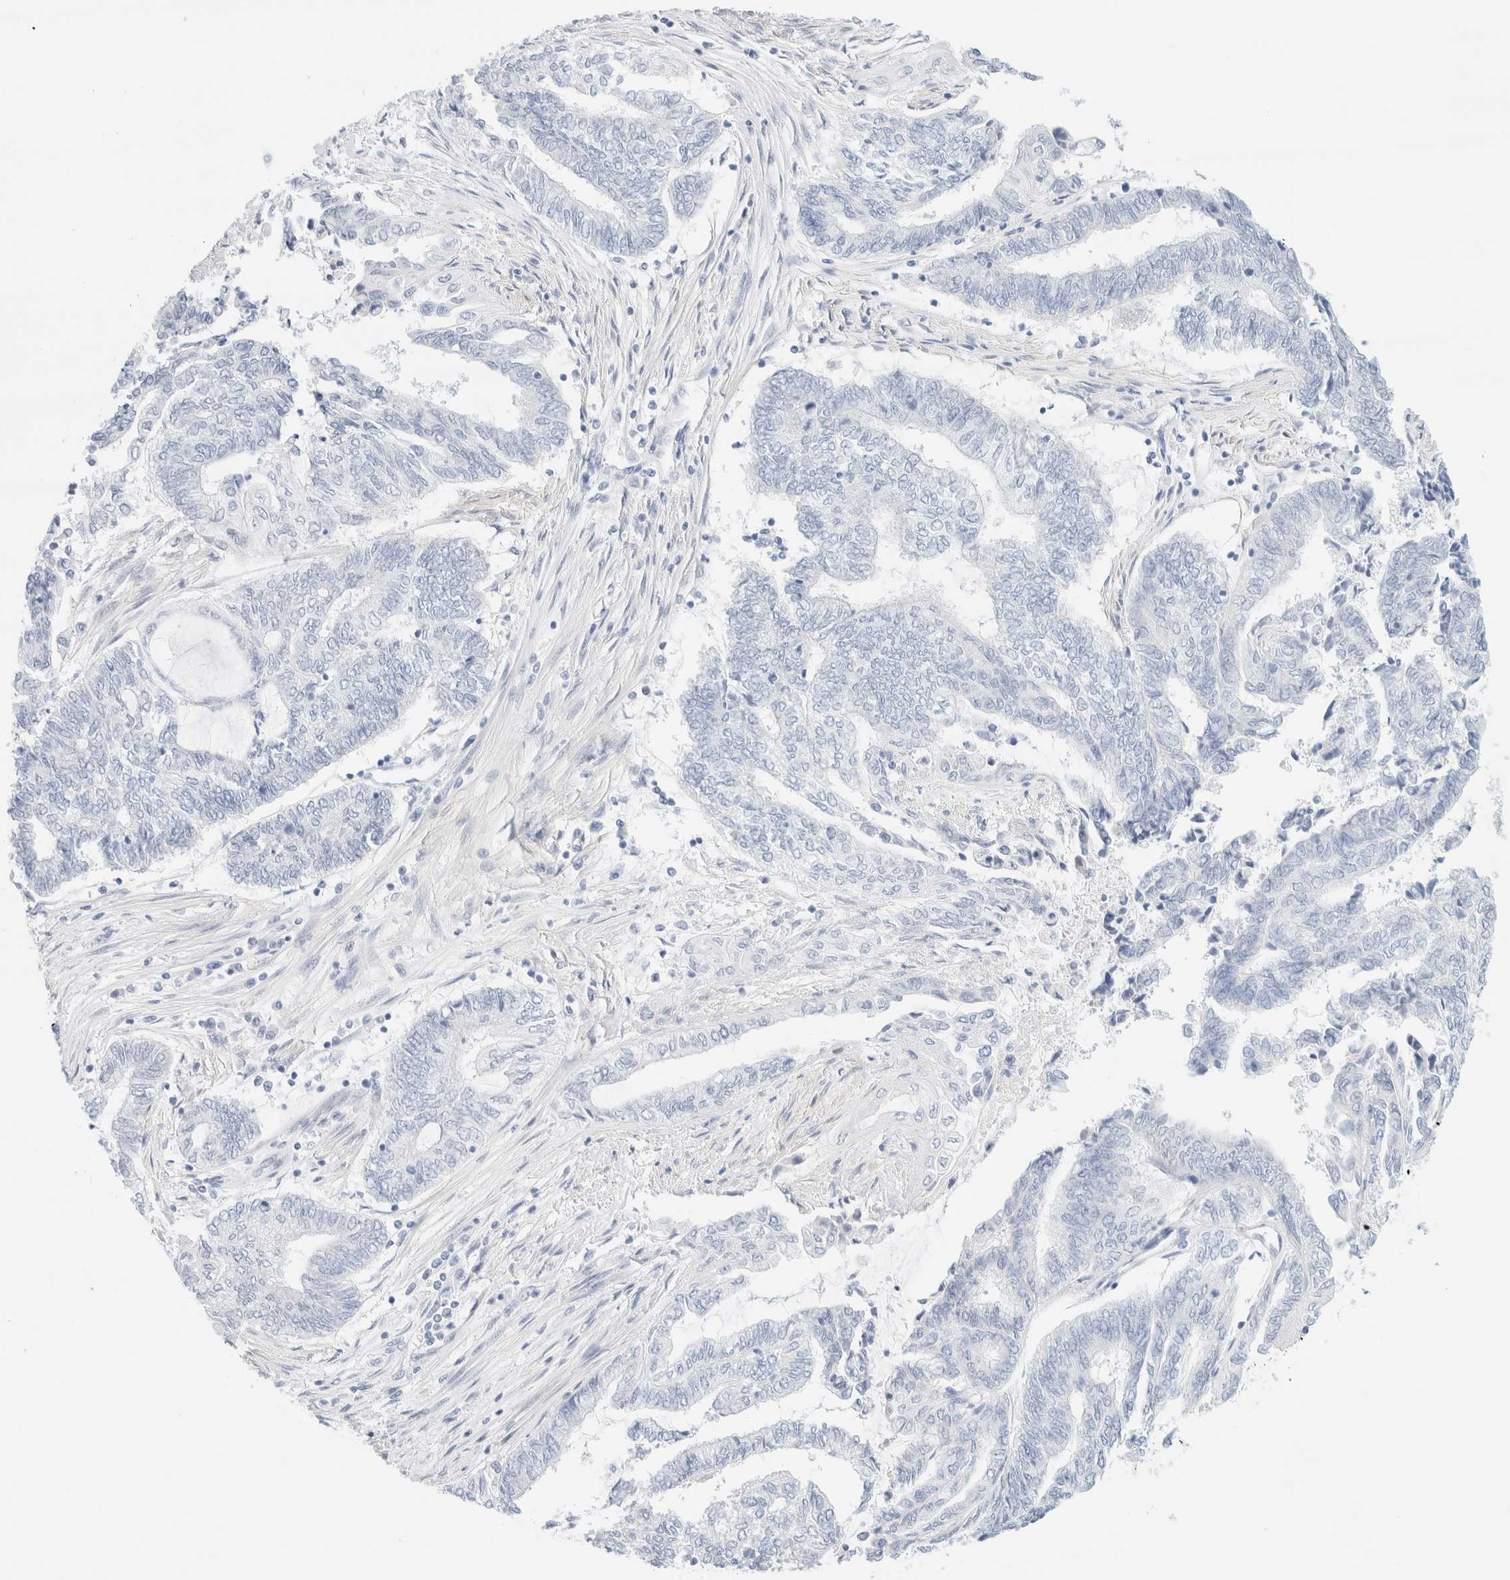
{"staining": {"intensity": "negative", "quantity": "none", "location": "none"}, "tissue": "endometrial cancer", "cell_type": "Tumor cells", "image_type": "cancer", "snomed": [{"axis": "morphology", "description": "Adenocarcinoma, NOS"}, {"axis": "topography", "description": "Uterus"}, {"axis": "topography", "description": "Endometrium"}], "caption": "Endometrial cancer was stained to show a protein in brown. There is no significant positivity in tumor cells.", "gene": "DPYS", "patient": {"sex": "female", "age": 70}}